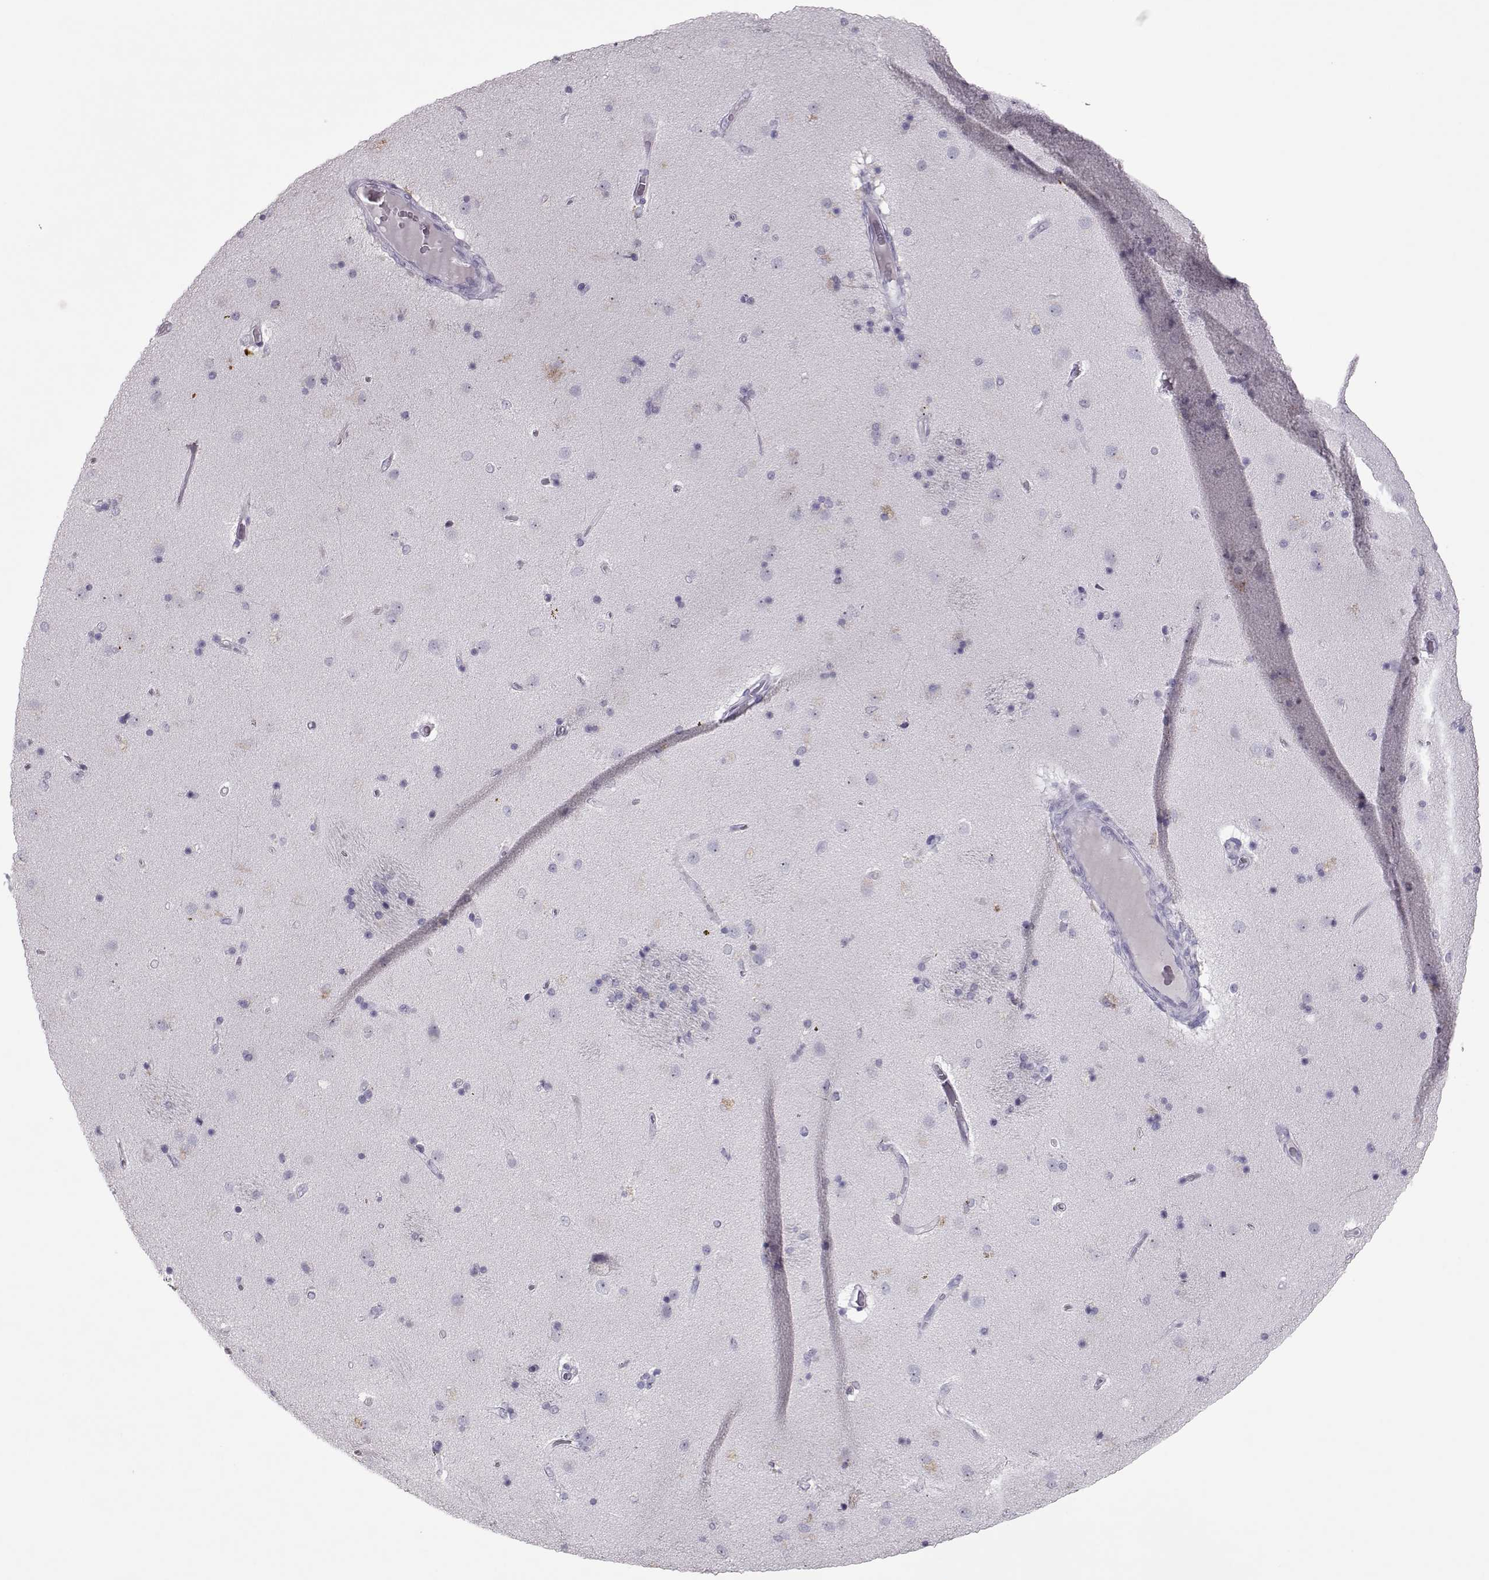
{"staining": {"intensity": "negative", "quantity": "none", "location": "none"}, "tissue": "caudate", "cell_type": "Glial cells", "image_type": "normal", "snomed": [{"axis": "morphology", "description": "Normal tissue, NOS"}, {"axis": "topography", "description": "Lateral ventricle wall"}], "caption": "Normal caudate was stained to show a protein in brown. There is no significant positivity in glial cells.", "gene": "SGO1", "patient": {"sex": "male", "age": 54}}